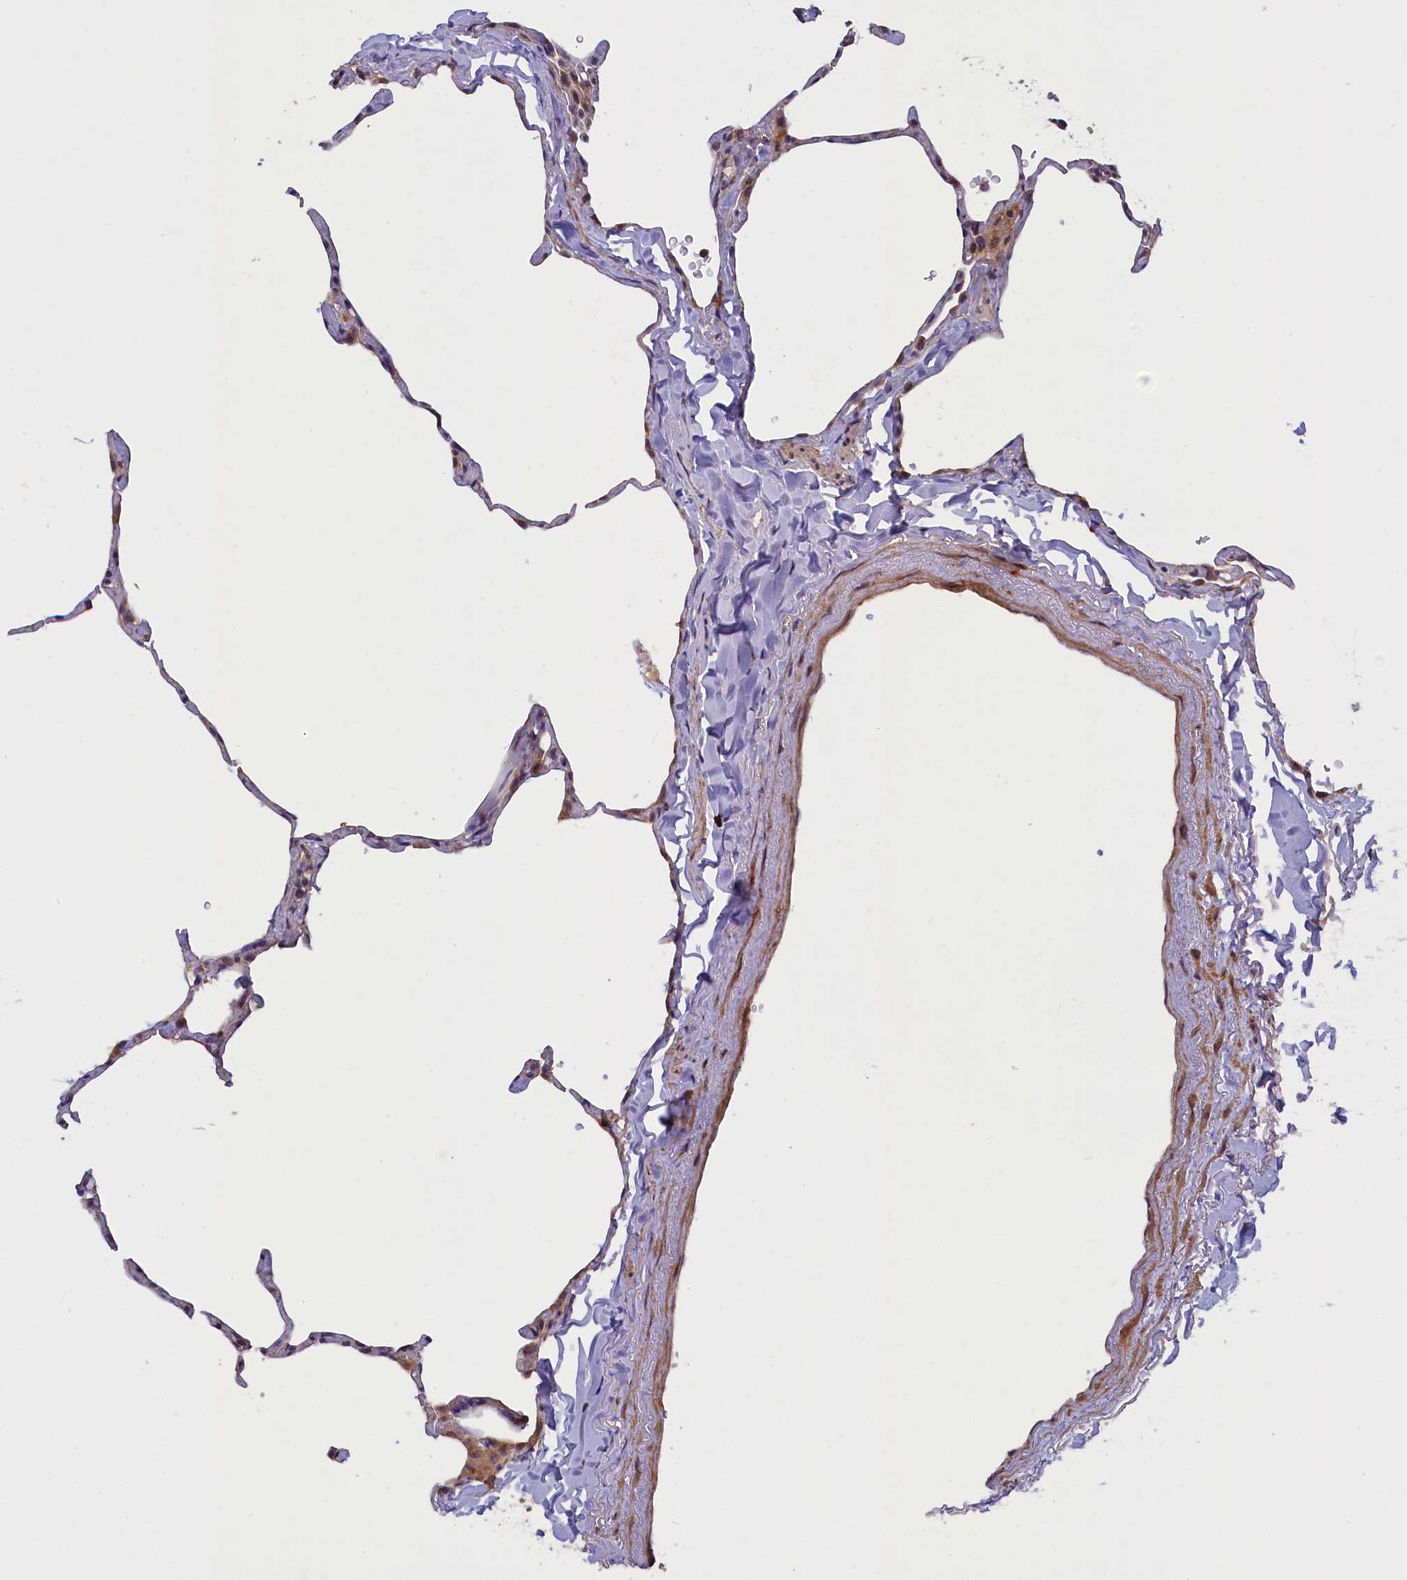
{"staining": {"intensity": "negative", "quantity": "none", "location": "none"}, "tissue": "lung", "cell_type": "Alveolar cells", "image_type": "normal", "snomed": [{"axis": "morphology", "description": "Normal tissue, NOS"}, {"axis": "topography", "description": "Lung"}], "caption": "Alveolar cells show no significant expression in unremarkable lung. The staining is performed using DAB brown chromogen with nuclei counter-stained in using hematoxylin.", "gene": "CCDC9B", "patient": {"sex": "male", "age": 65}}